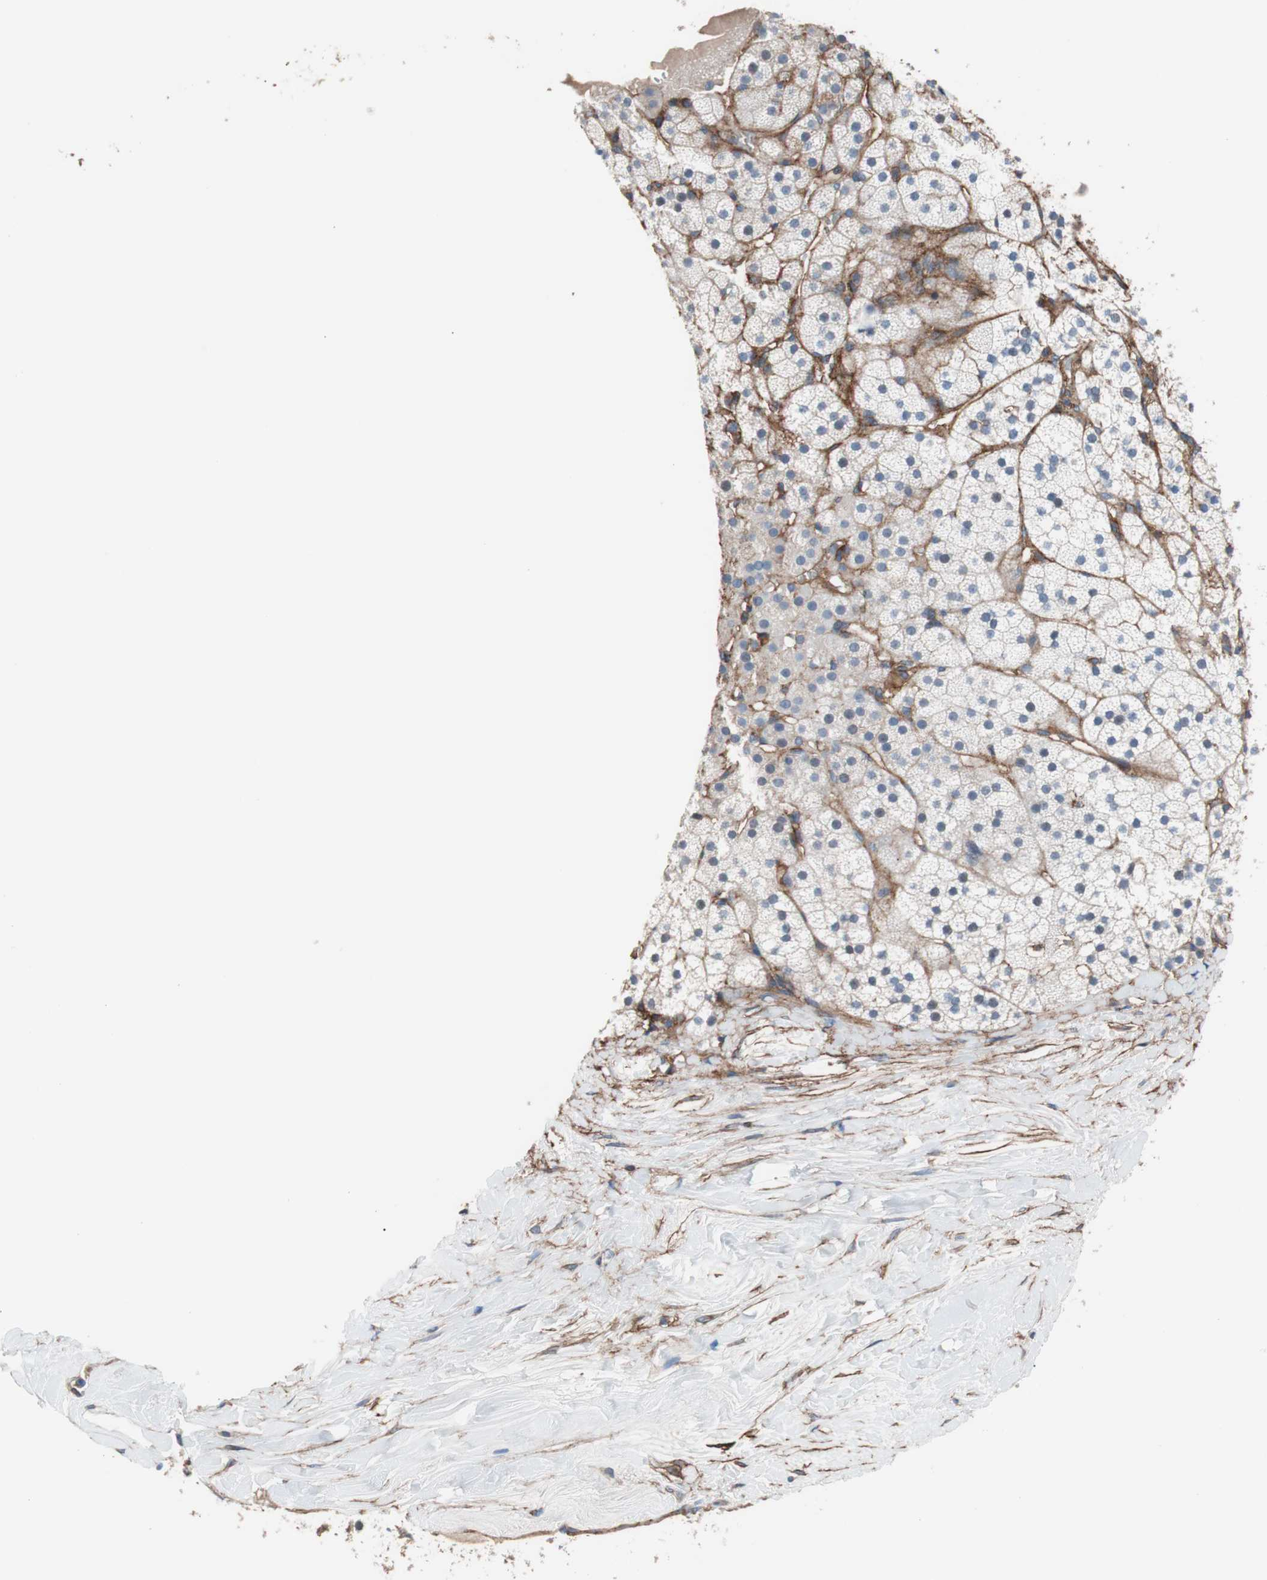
{"staining": {"intensity": "negative", "quantity": "none", "location": "none"}, "tissue": "adrenal gland", "cell_type": "Glandular cells", "image_type": "normal", "snomed": [{"axis": "morphology", "description": "Normal tissue, NOS"}, {"axis": "topography", "description": "Adrenal gland"}], "caption": "IHC micrograph of unremarkable adrenal gland stained for a protein (brown), which shows no staining in glandular cells.", "gene": "CD81", "patient": {"sex": "male", "age": 35}}